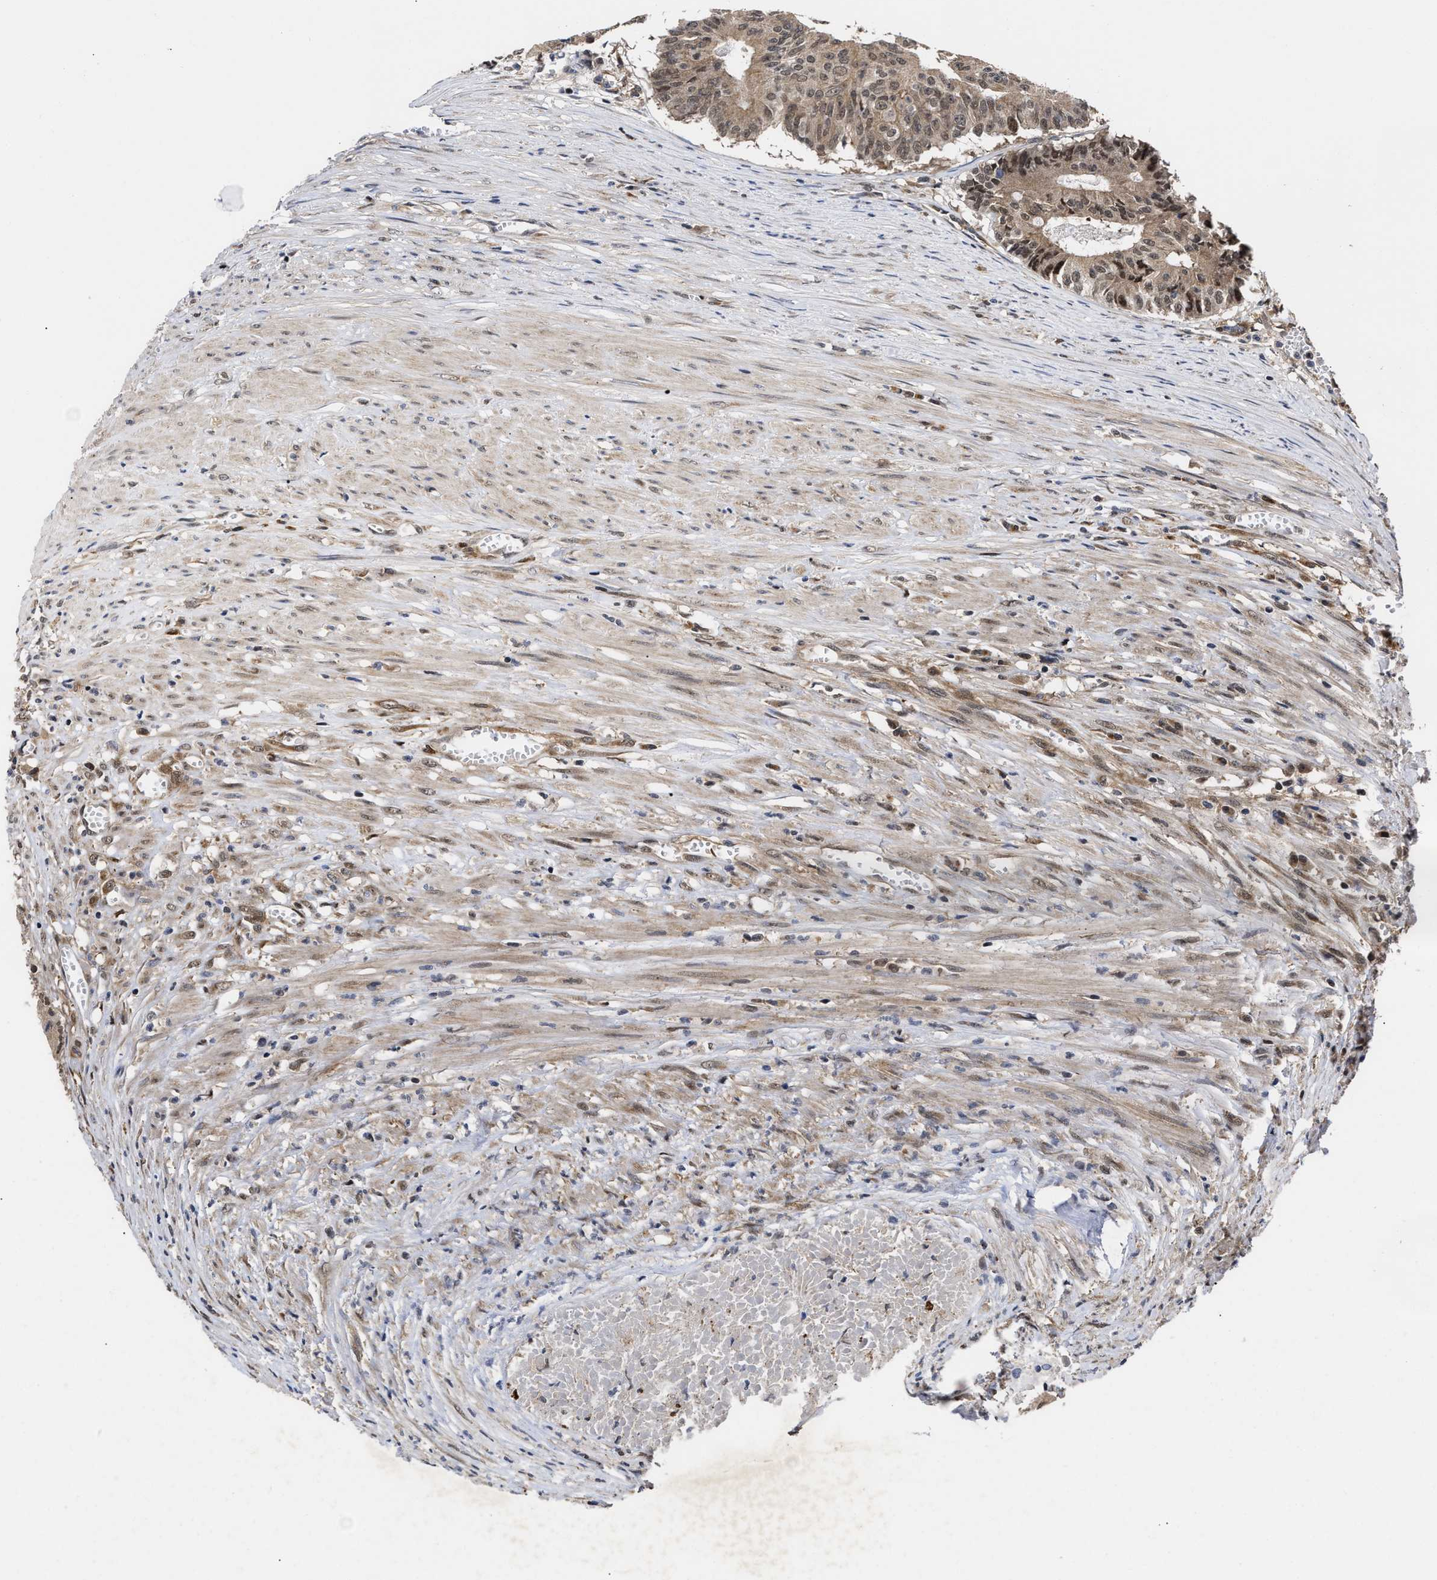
{"staining": {"intensity": "moderate", "quantity": ">75%", "location": "cytoplasmic/membranous"}, "tissue": "colorectal cancer", "cell_type": "Tumor cells", "image_type": "cancer", "snomed": [{"axis": "morphology", "description": "Adenocarcinoma, NOS"}, {"axis": "topography", "description": "Colon"}], "caption": "This is a histology image of immunohistochemistry (IHC) staining of colorectal adenocarcinoma, which shows moderate staining in the cytoplasmic/membranous of tumor cells.", "gene": "CLIP2", "patient": {"sex": "male", "age": 87}}